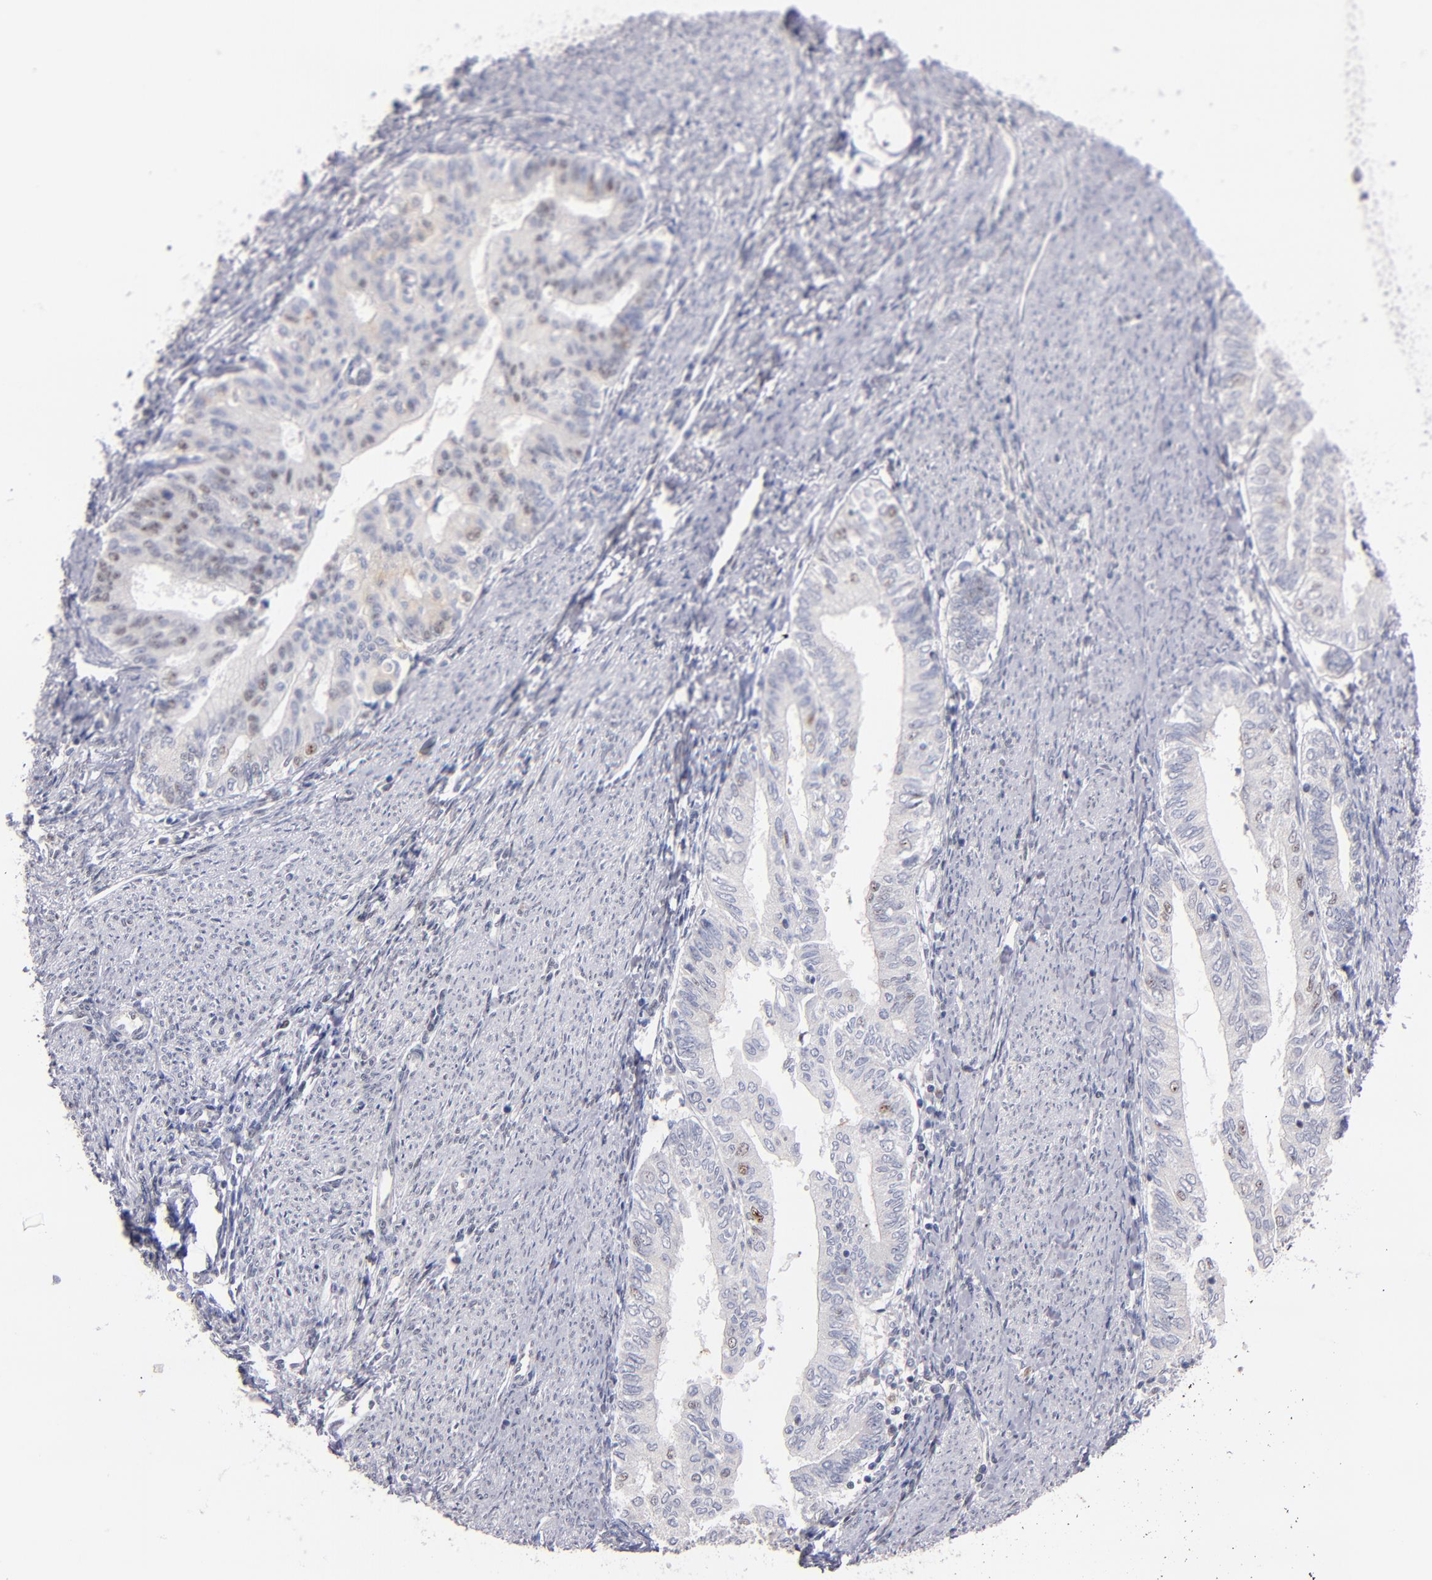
{"staining": {"intensity": "moderate", "quantity": "25%-75%", "location": "nuclear"}, "tissue": "endometrial cancer", "cell_type": "Tumor cells", "image_type": "cancer", "snomed": [{"axis": "morphology", "description": "Adenocarcinoma, NOS"}, {"axis": "topography", "description": "Endometrium"}], "caption": "Endometrial cancer (adenocarcinoma) stained with IHC reveals moderate nuclear staining in about 25%-75% of tumor cells.", "gene": "RAF1", "patient": {"sex": "female", "age": 66}}